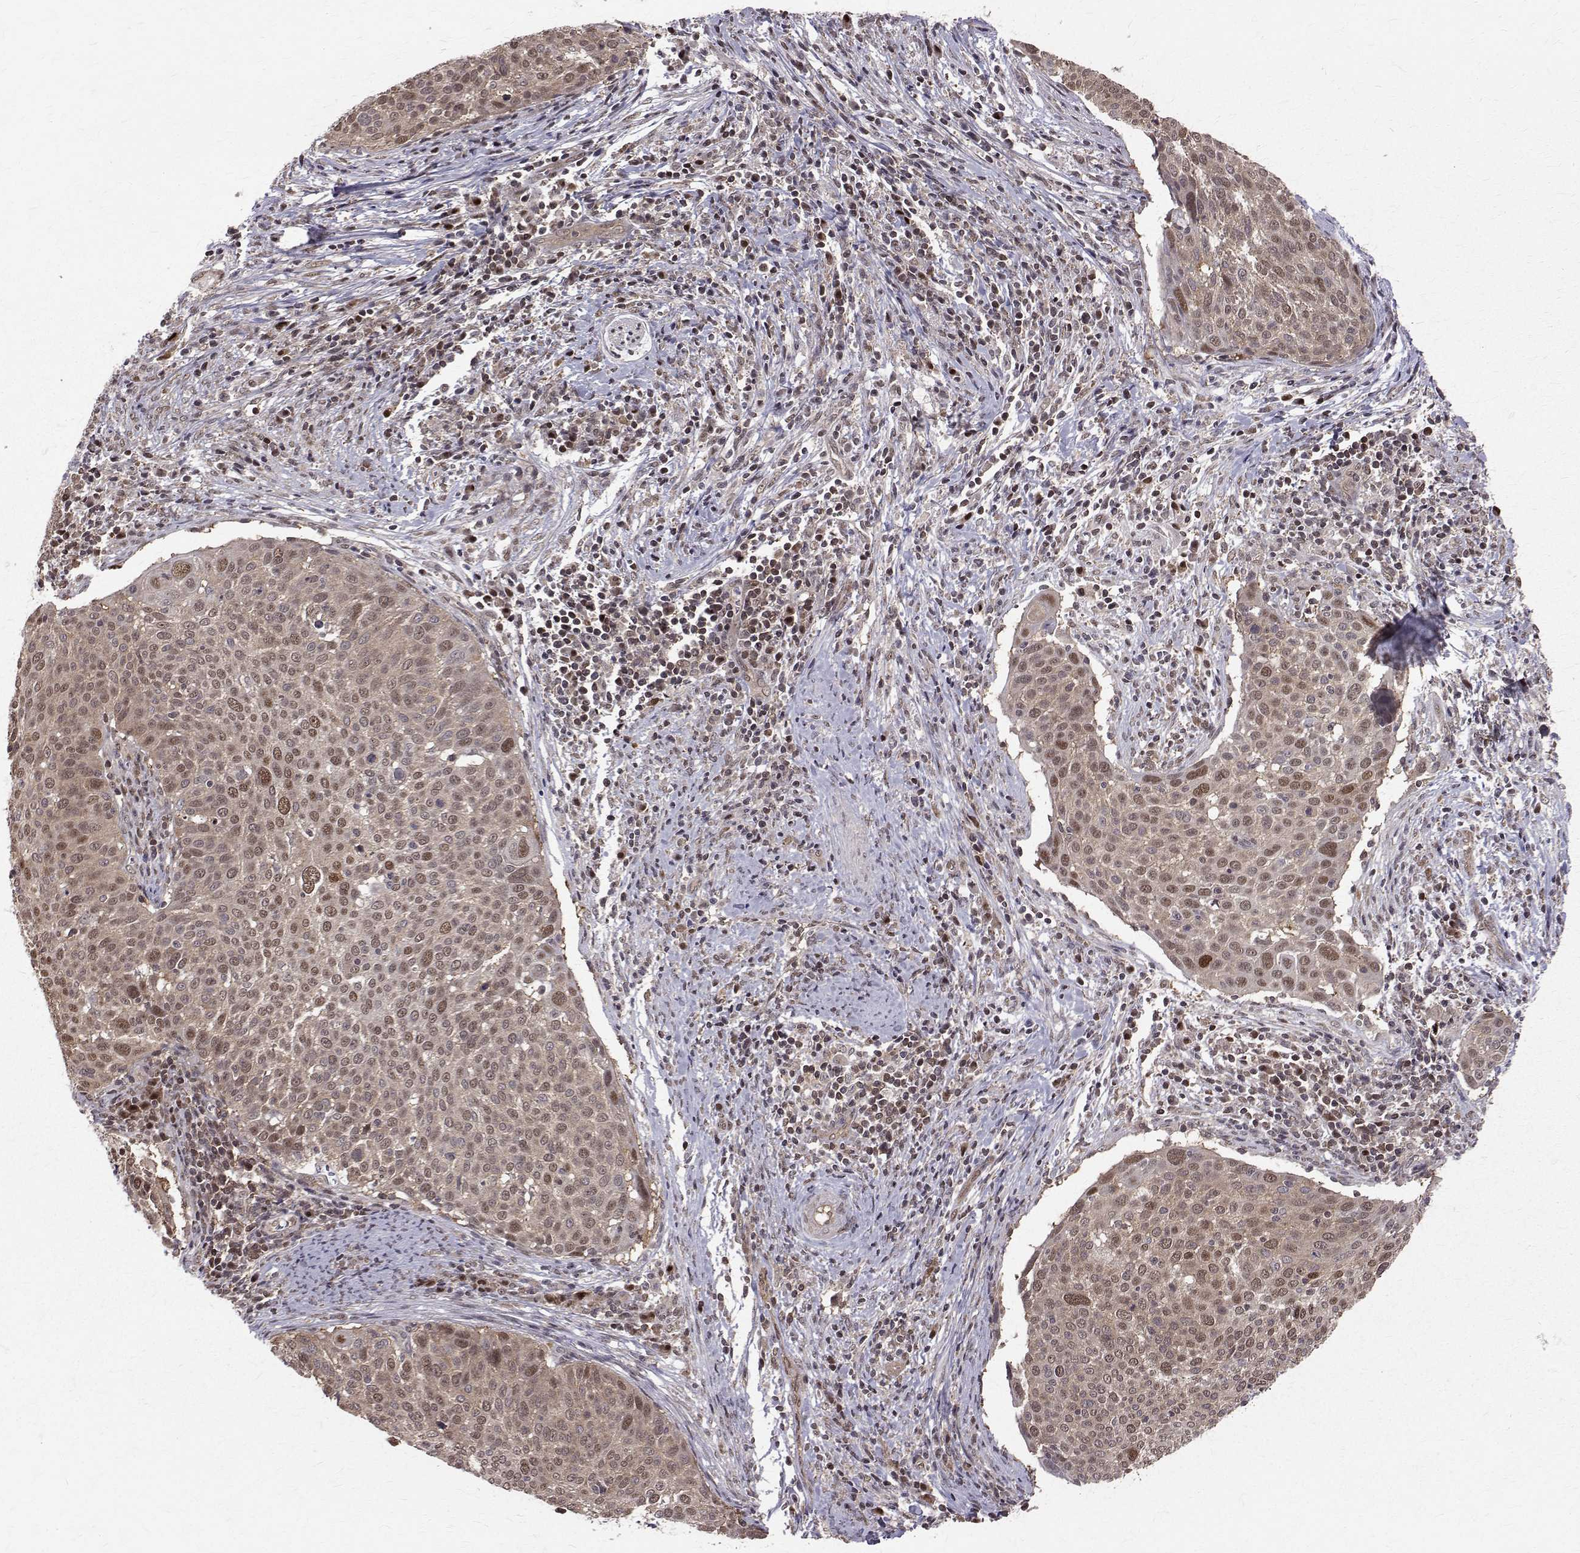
{"staining": {"intensity": "moderate", "quantity": ">75%", "location": "cytoplasmic/membranous,nuclear"}, "tissue": "cervical cancer", "cell_type": "Tumor cells", "image_type": "cancer", "snomed": [{"axis": "morphology", "description": "Squamous cell carcinoma, NOS"}, {"axis": "topography", "description": "Cervix"}], "caption": "Immunohistochemical staining of cervical cancer (squamous cell carcinoma) reveals moderate cytoplasmic/membranous and nuclear protein staining in approximately >75% of tumor cells.", "gene": "NIF3L1", "patient": {"sex": "female", "age": 39}}